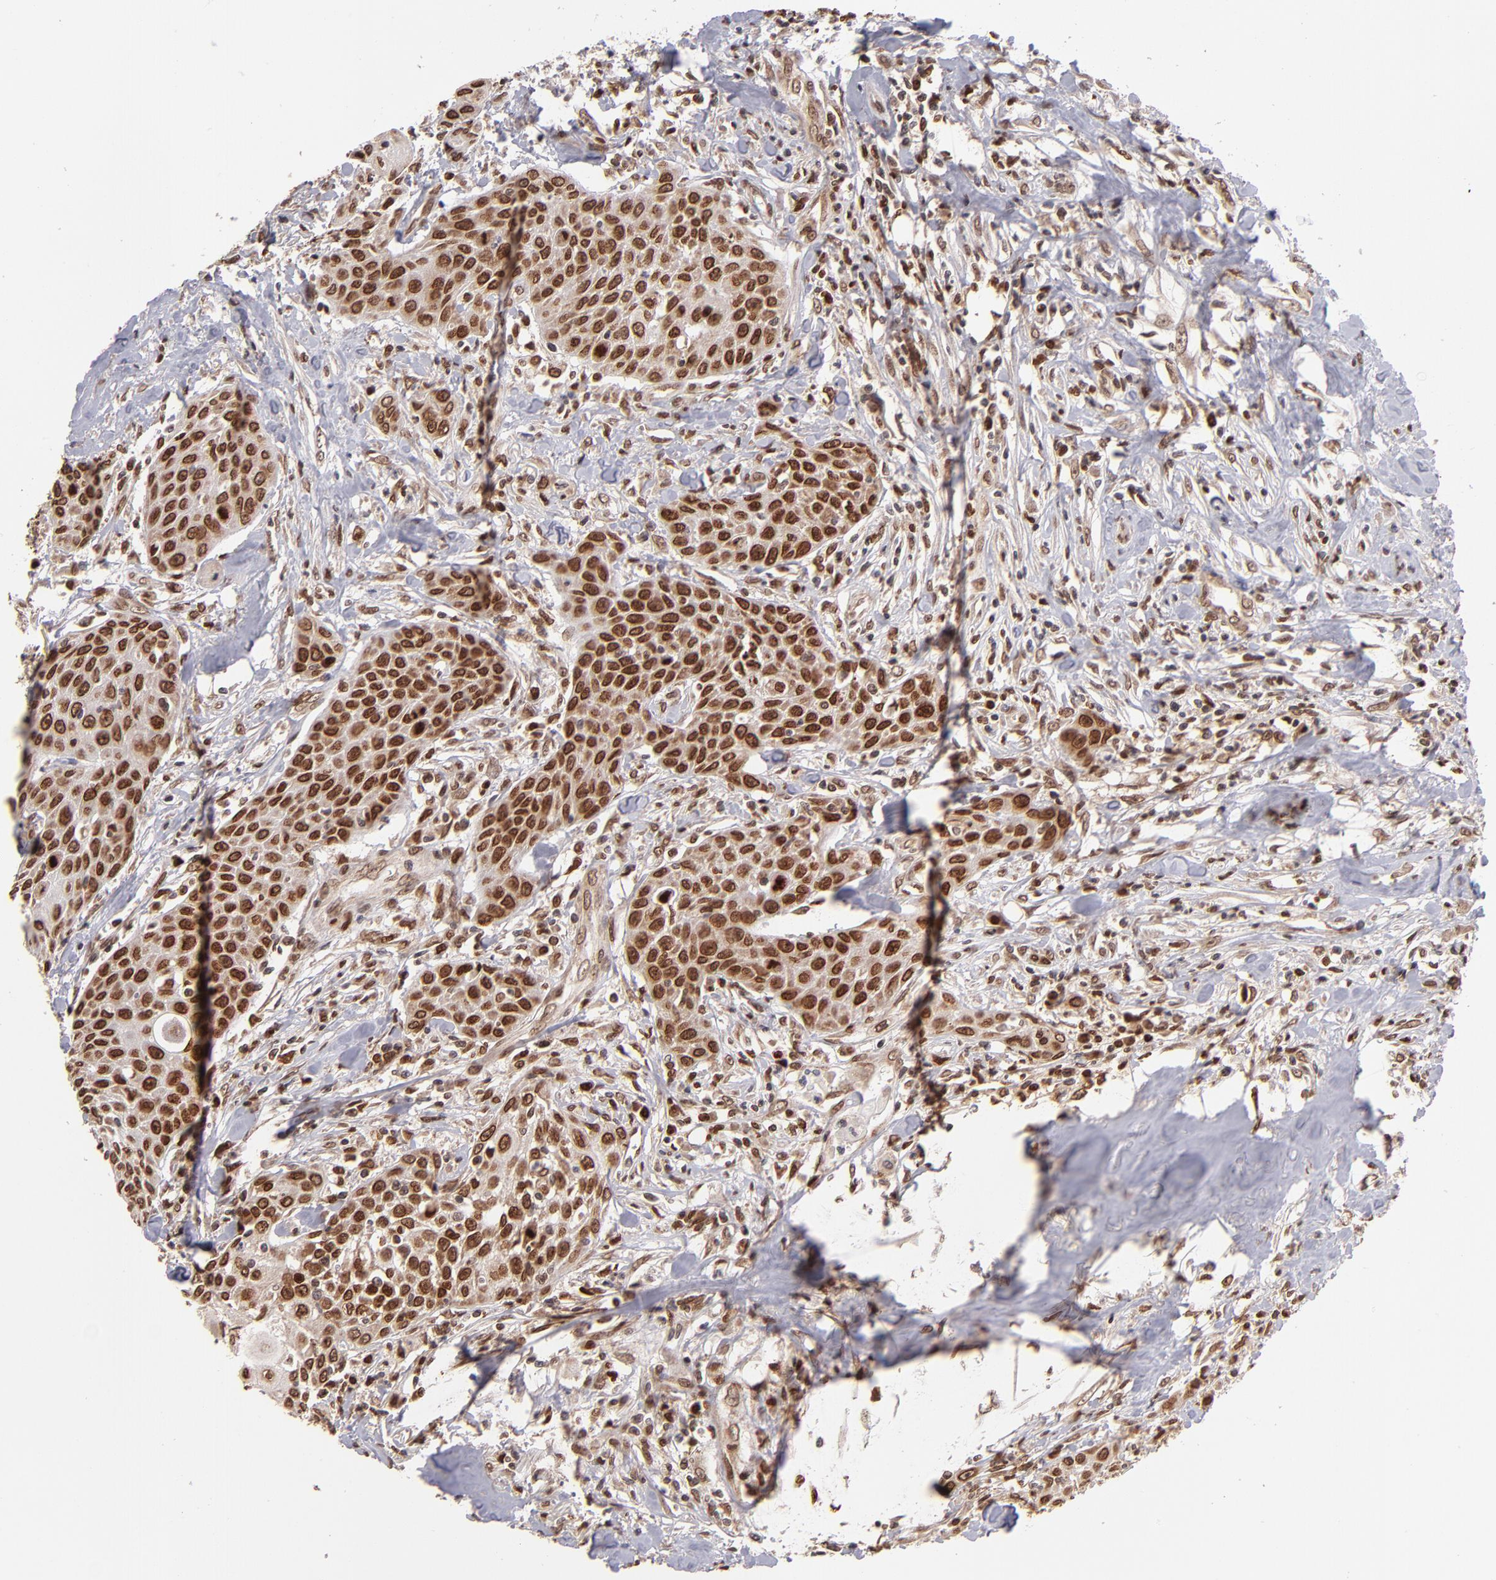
{"staining": {"intensity": "strong", "quantity": ">75%", "location": "cytoplasmic/membranous,nuclear"}, "tissue": "head and neck cancer", "cell_type": "Tumor cells", "image_type": "cancer", "snomed": [{"axis": "morphology", "description": "Squamous cell carcinoma, NOS"}, {"axis": "topography", "description": "Oral tissue"}, {"axis": "topography", "description": "Head-Neck"}], "caption": "DAB (3,3'-diaminobenzidine) immunohistochemical staining of head and neck squamous cell carcinoma displays strong cytoplasmic/membranous and nuclear protein expression in approximately >75% of tumor cells.", "gene": "TOP1MT", "patient": {"sex": "female", "age": 82}}